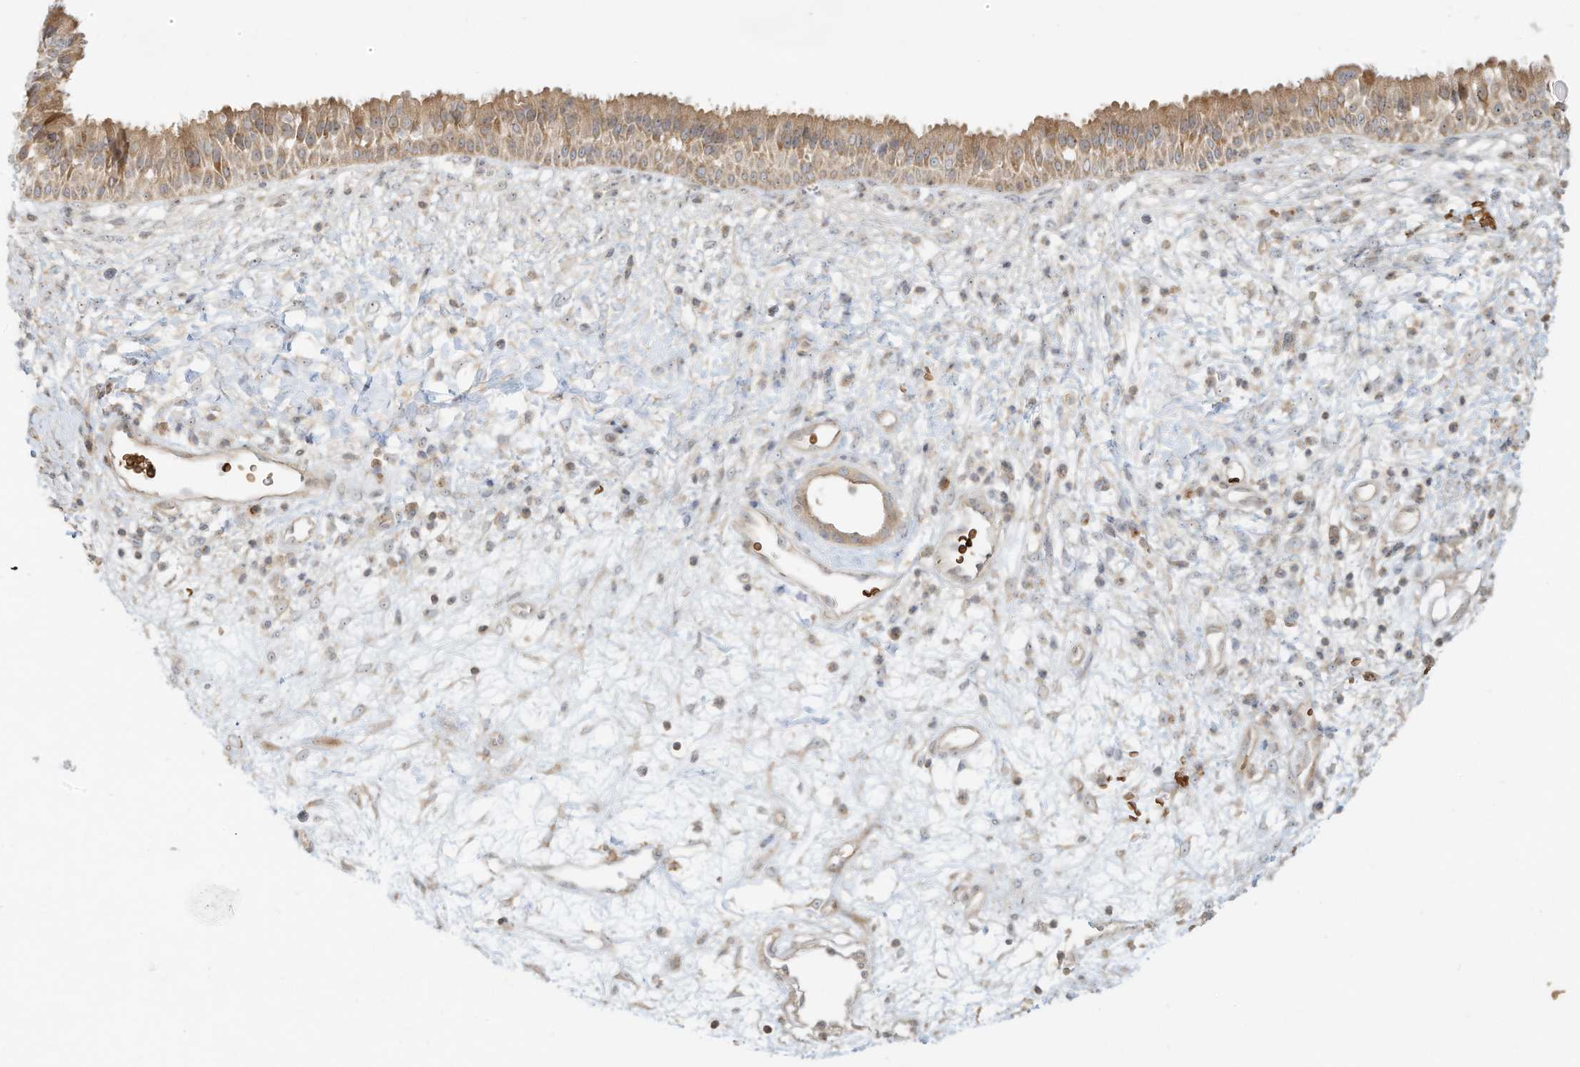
{"staining": {"intensity": "moderate", "quantity": ">75%", "location": "cytoplasmic/membranous"}, "tissue": "nasopharynx", "cell_type": "Respiratory epithelial cells", "image_type": "normal", "snomed": [{"axis": "morphology", "description": "Normal tissue, NOS"}, {"axis": "topography", "description": "Nasopharynx"}], "caption": "IHC of unremarkable nasopharynx exhibits medium levels of moderate cytoplasmic/membranous positivity in about >75% of respiratory epithelial cells.", "gene": "OFD1", "patient": {"sex": "male", "age": 22}}